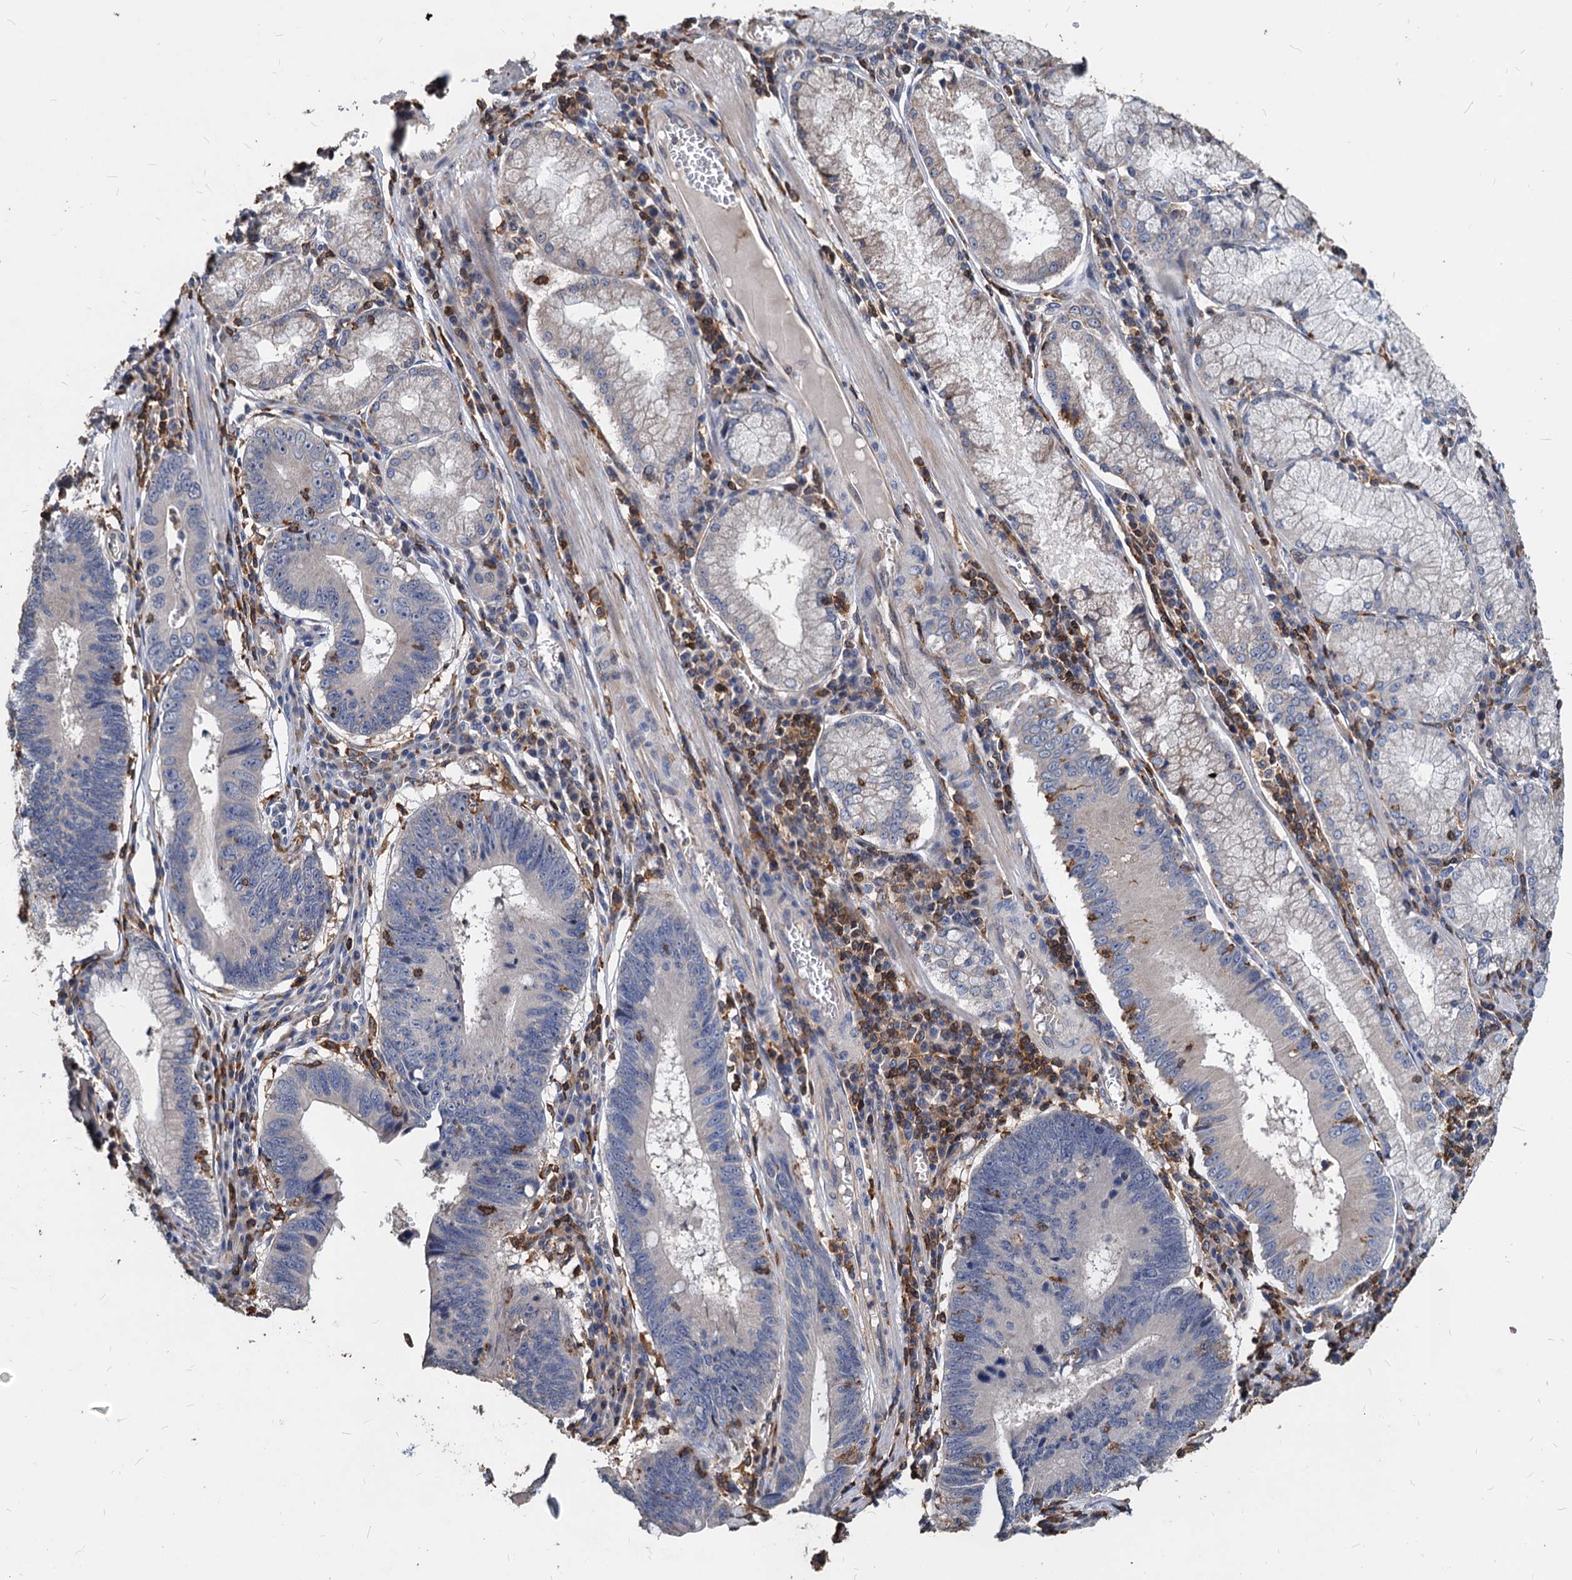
{"staining": {"intensity": "negative", "quantity": "none", "location": "none"}, "tissue": "stomach cancer", "cell_type": "Tumor cells", "image_type": "cancer", "snomed": [{"axis": "morphology", "description": "Adenocarcinoma, NOS"}, {"axis": "topography", "description": "Stomach"}], "caption": "Tumor cells are negative for brown protein staining in adenocarcinoma (stomach). (Brightfield microscopy of DAB immunohistochemistry at high magnification).", "gene": "LCP2", "patient": {"sex": "male", "age": 59}}